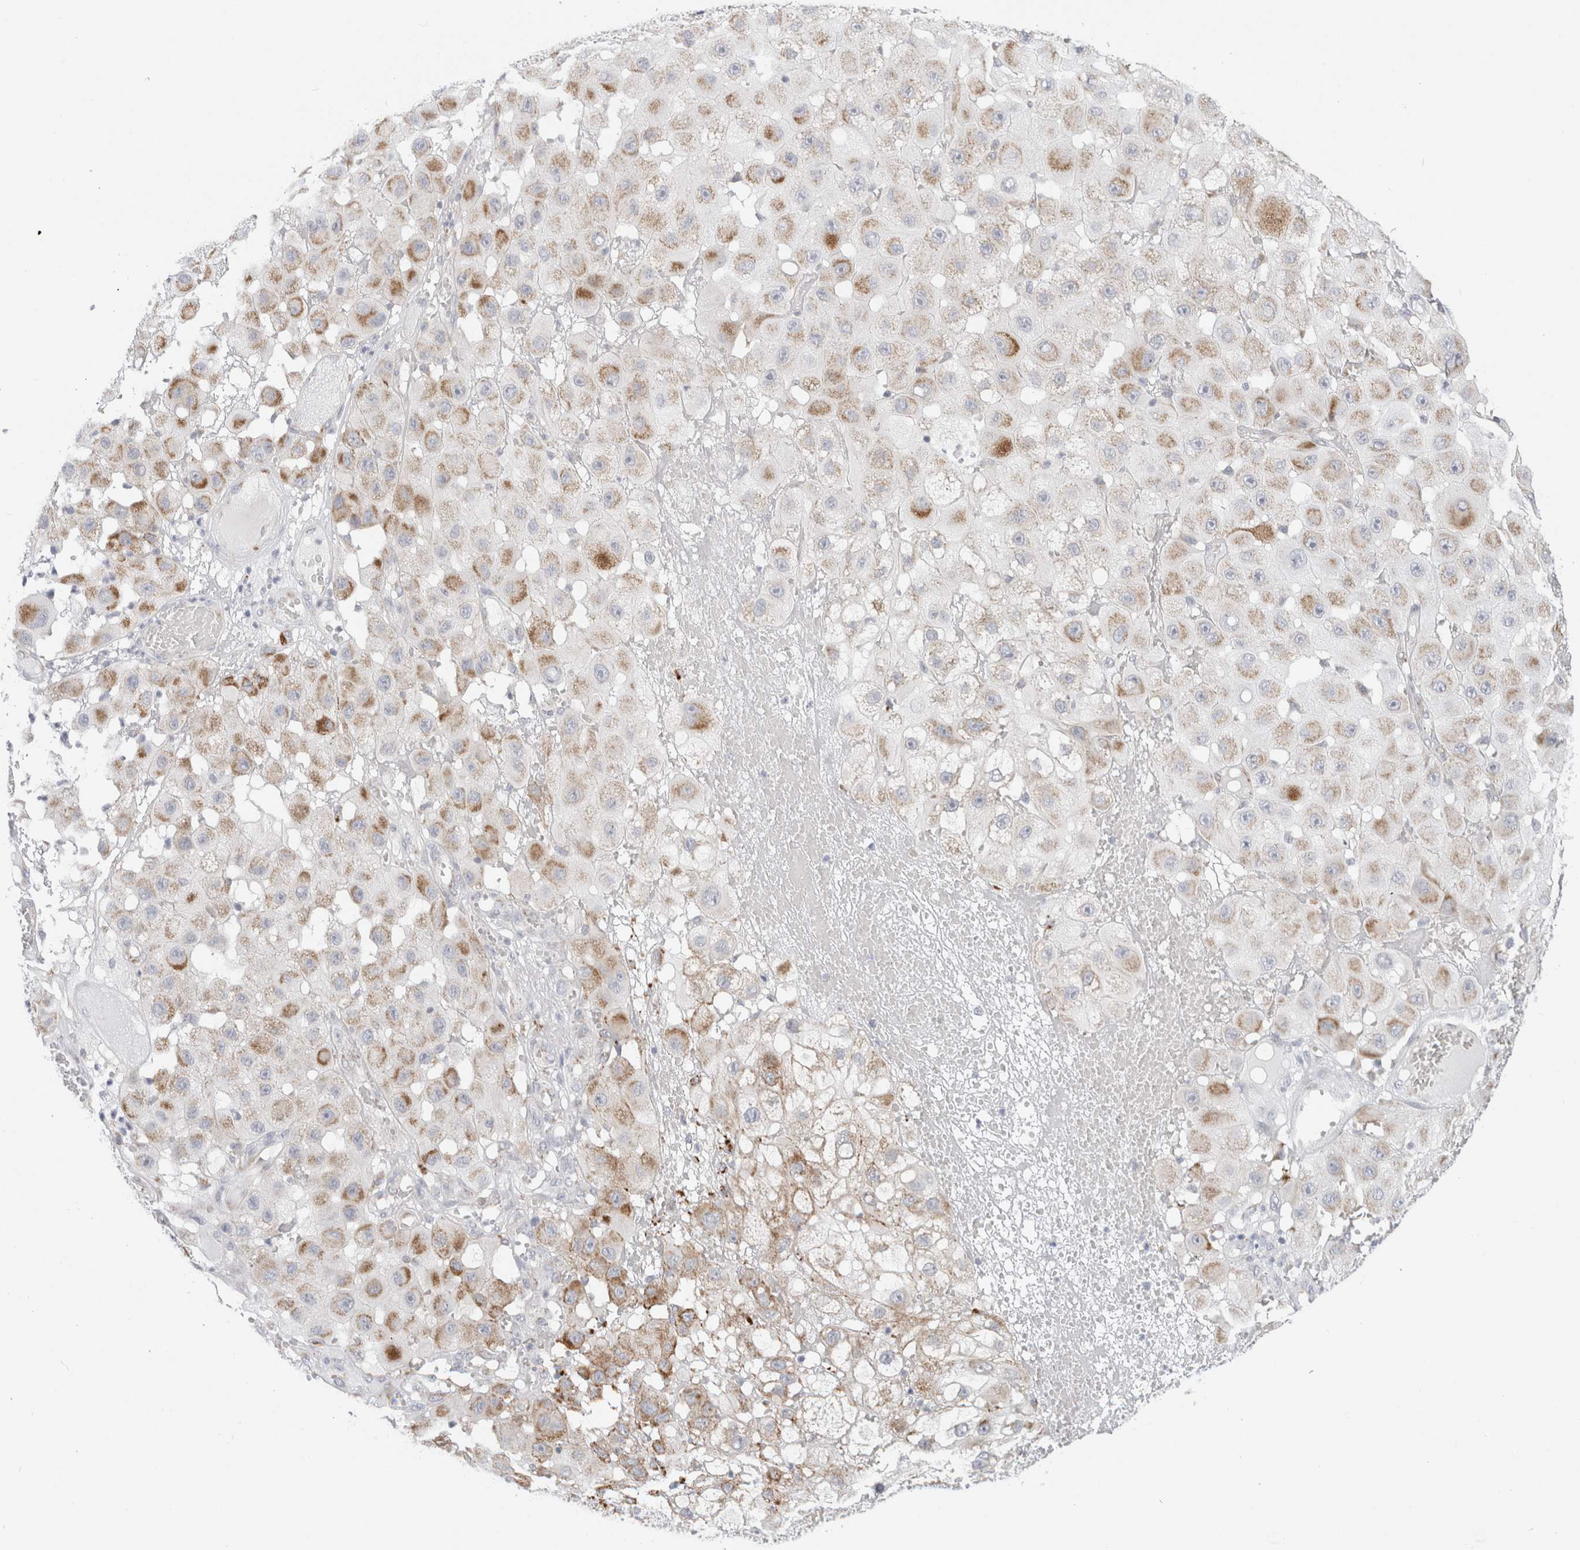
{"staining": {"intensity": "moderate", "quantity": ">75%", "location": "cytoplasmic/membranous"}, "tissue": "melanoma", "cell_type": "Tumor cells", "image_type": "cancer", "snomed": [{"axis": "morphology", "description": "Malignant melanoma, NOS"}, {"axis": "topography", "description": "Skin"}], "caption": "An IHC histopathology image of neoplastic tissue is shown. Protein staining in brown shows moderate cytoplasmic/membranous positivity in malignant melanoma within tumor cells.", "gene": "FAHD1", "patient": {"sex": "female", "age": 81}}